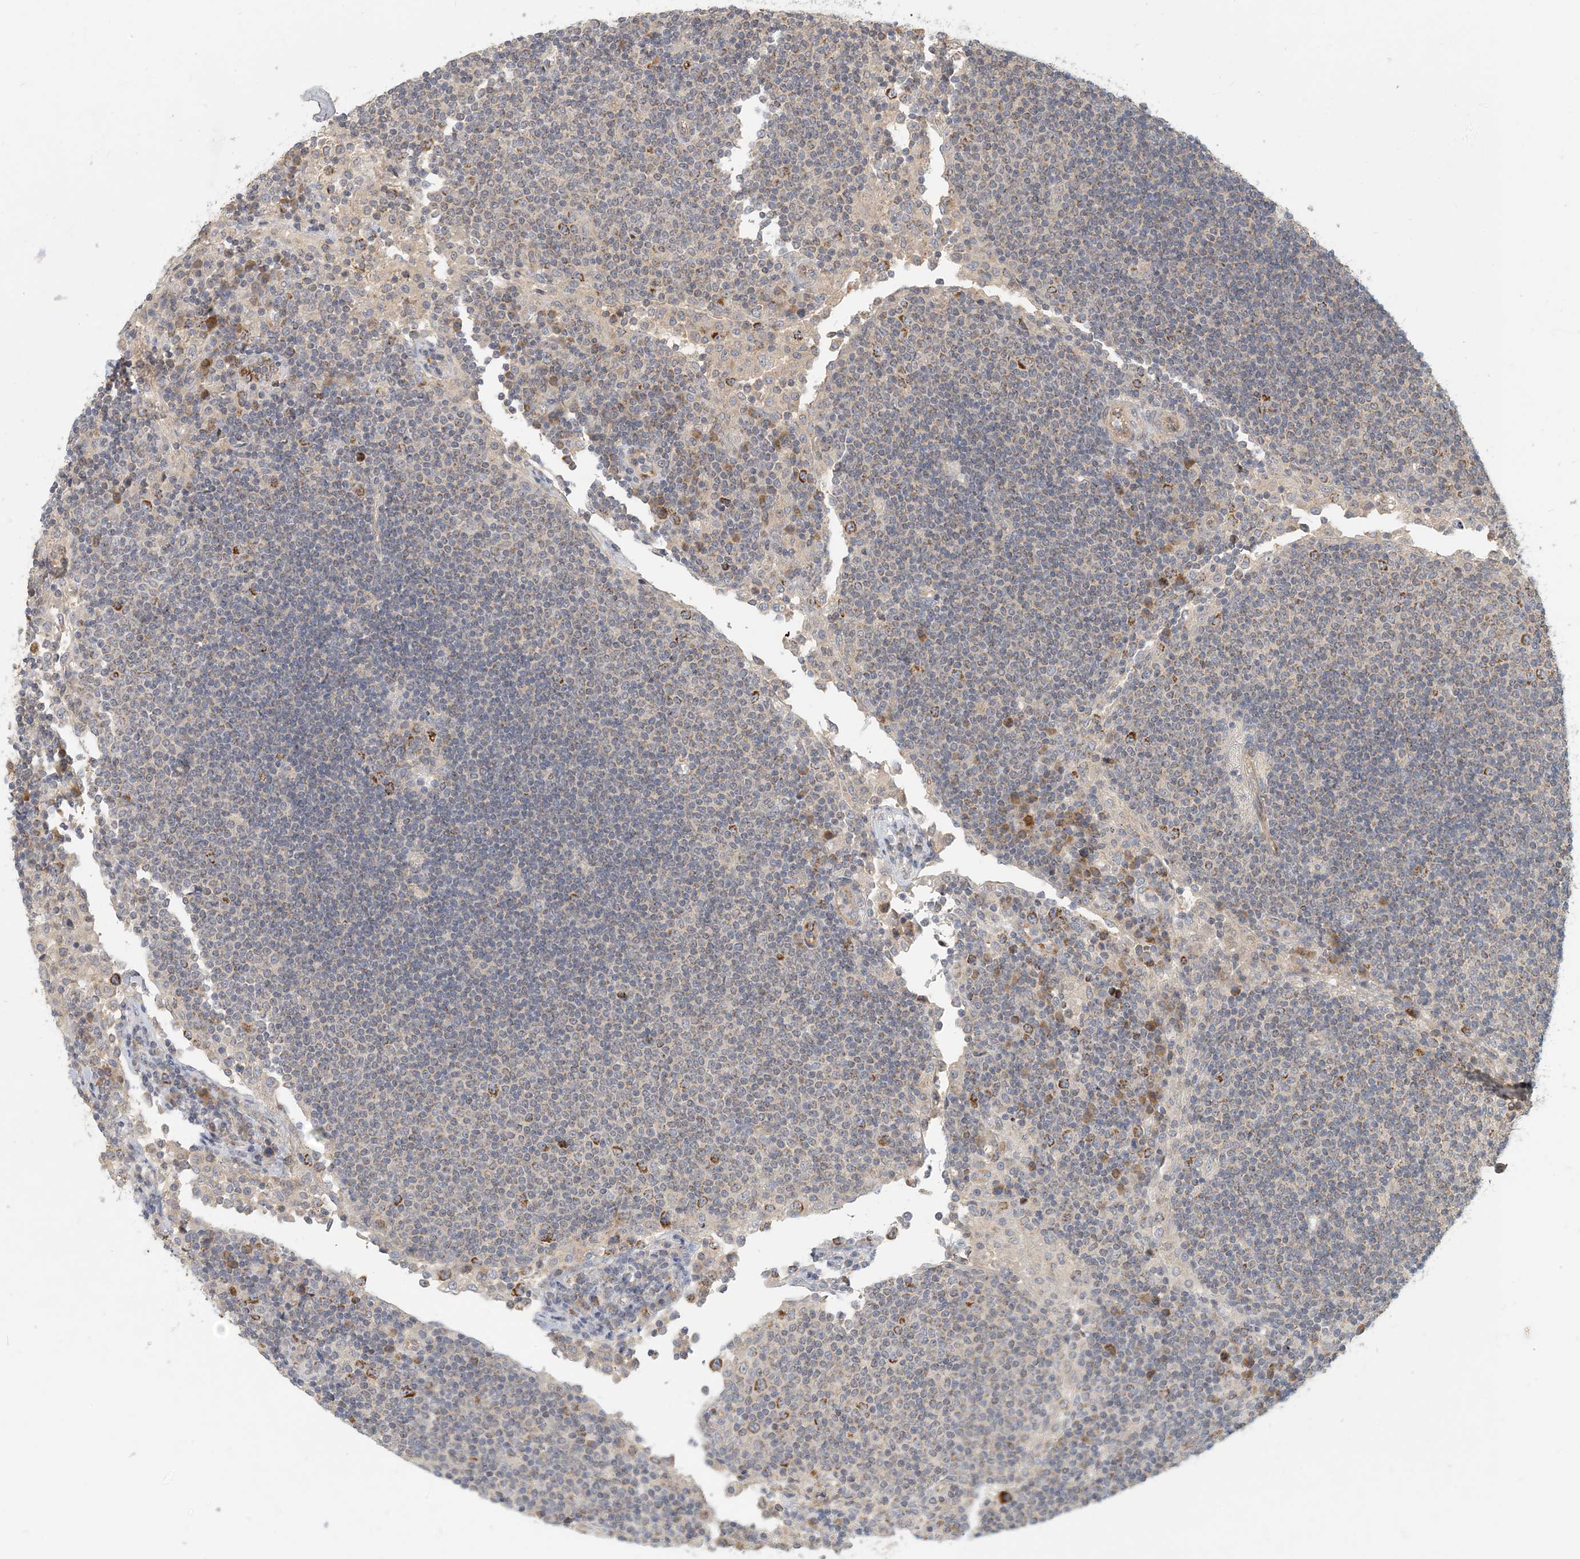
{"staining": {"intensity": "moderate", "quantity": "<25%", "location": "cytoplasmic/membranous"}, "tissue": "lymph node", "cell_type": "Non-germinal center cells", "image_type": "normal", "snomed": [{"axis": "morphology", "description": "Normal tissue, NOS"}, {"axis": "topography", "description": "Lymph node"}], "caption": "The image reveals staining of normal lymph node, revealing moderate cytoplasmic/membranous protein staining (brown color) within non-germinal center cells.", "gene": "ZBTB3", "patient": {"sex": "female", "age": 53}}